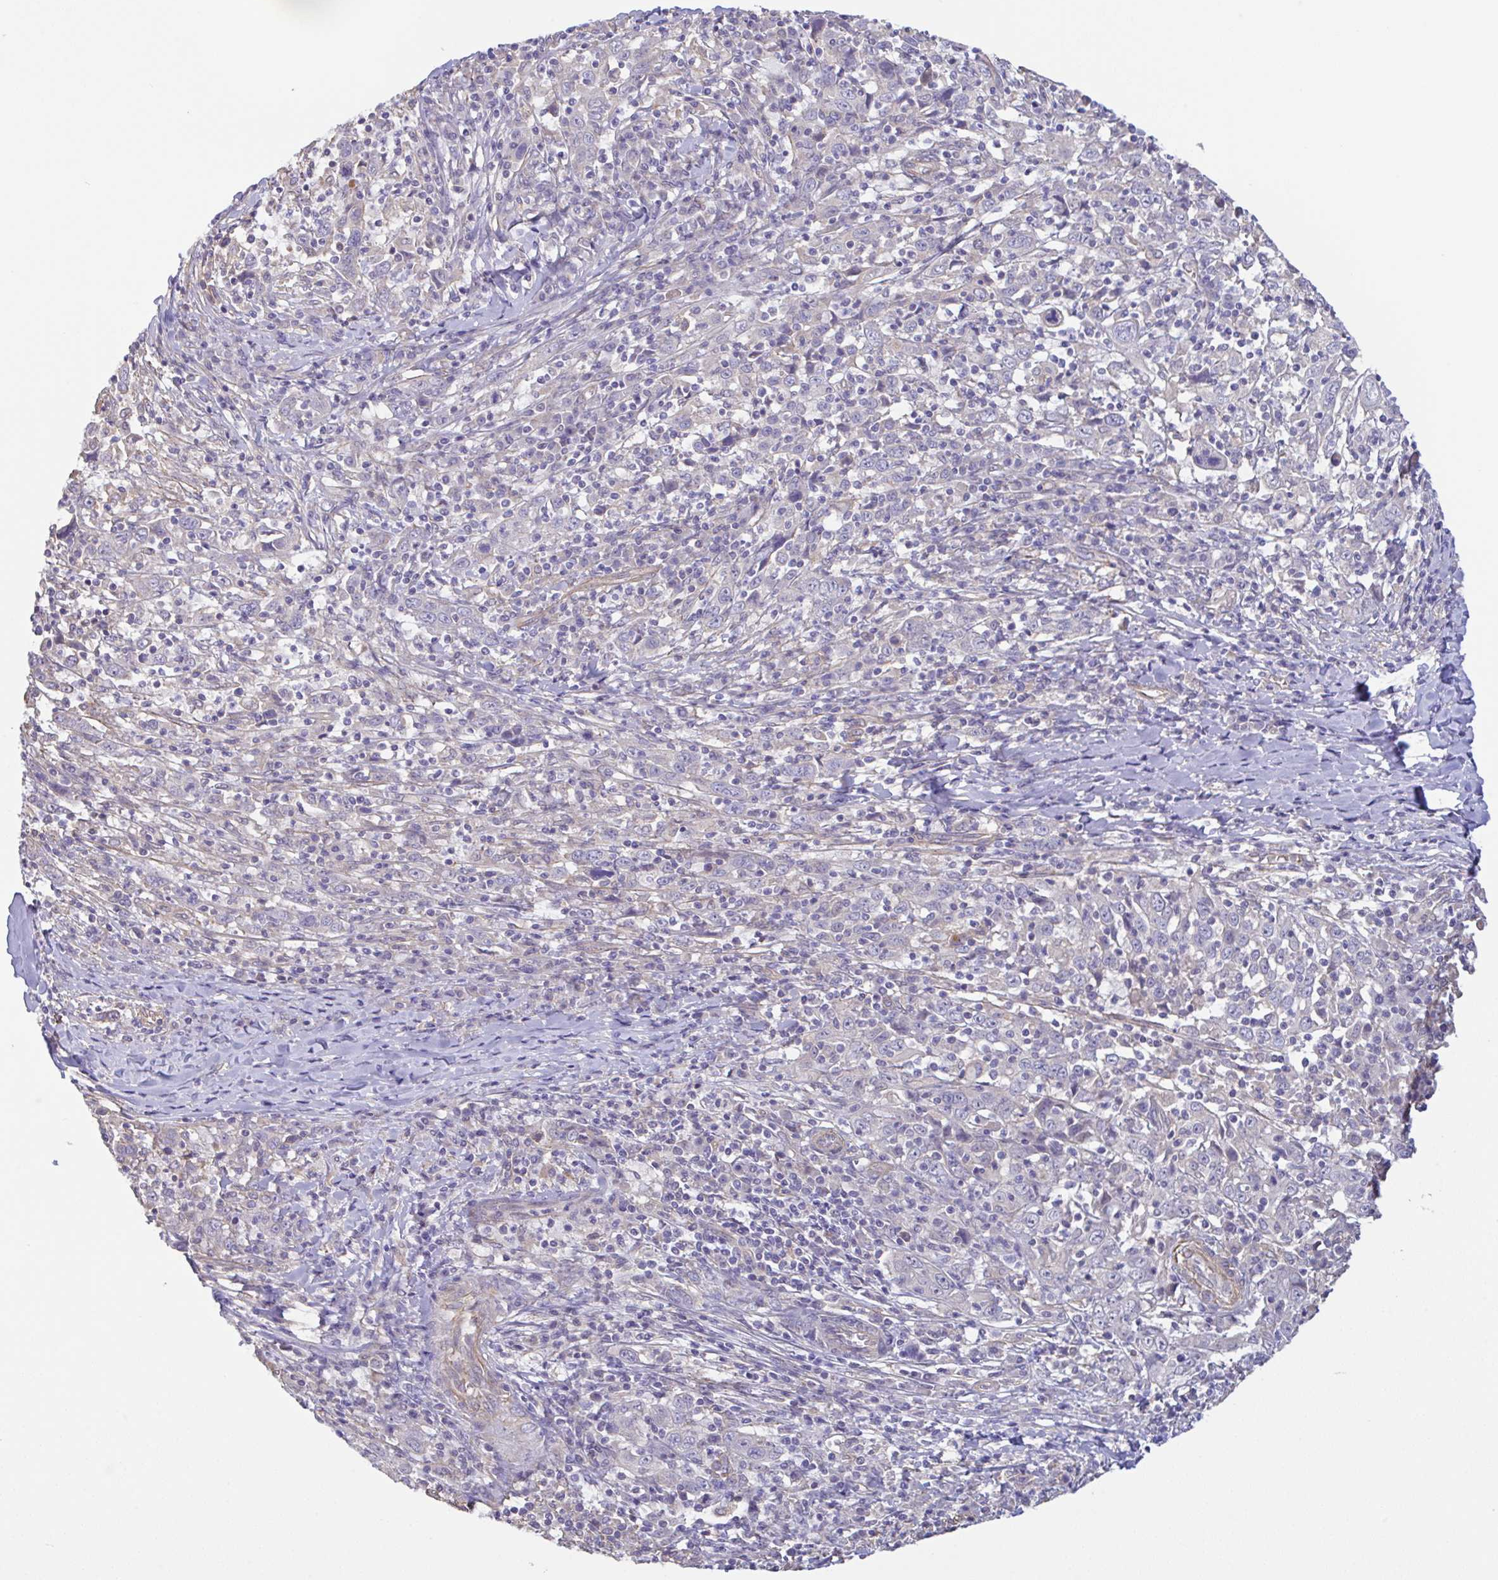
{"staining": {"intensity": "negative", "quantity": "none", "location": "none"}, "tissue": "cervical cancer", "cell_type": "Tumor cells", "image_type": "cancer", "snomed": [{"axis": "morphology", "description": "Squamous cell carcinoma, NOS"}, {"axis": "topography", "description": "Cervix"}], "caption": "Photomicrograph shows no significant protein expression in tumor cells of cervical cancer.", "gene": "PLCD4", "patient": {"sex": "female", "age": 46}}